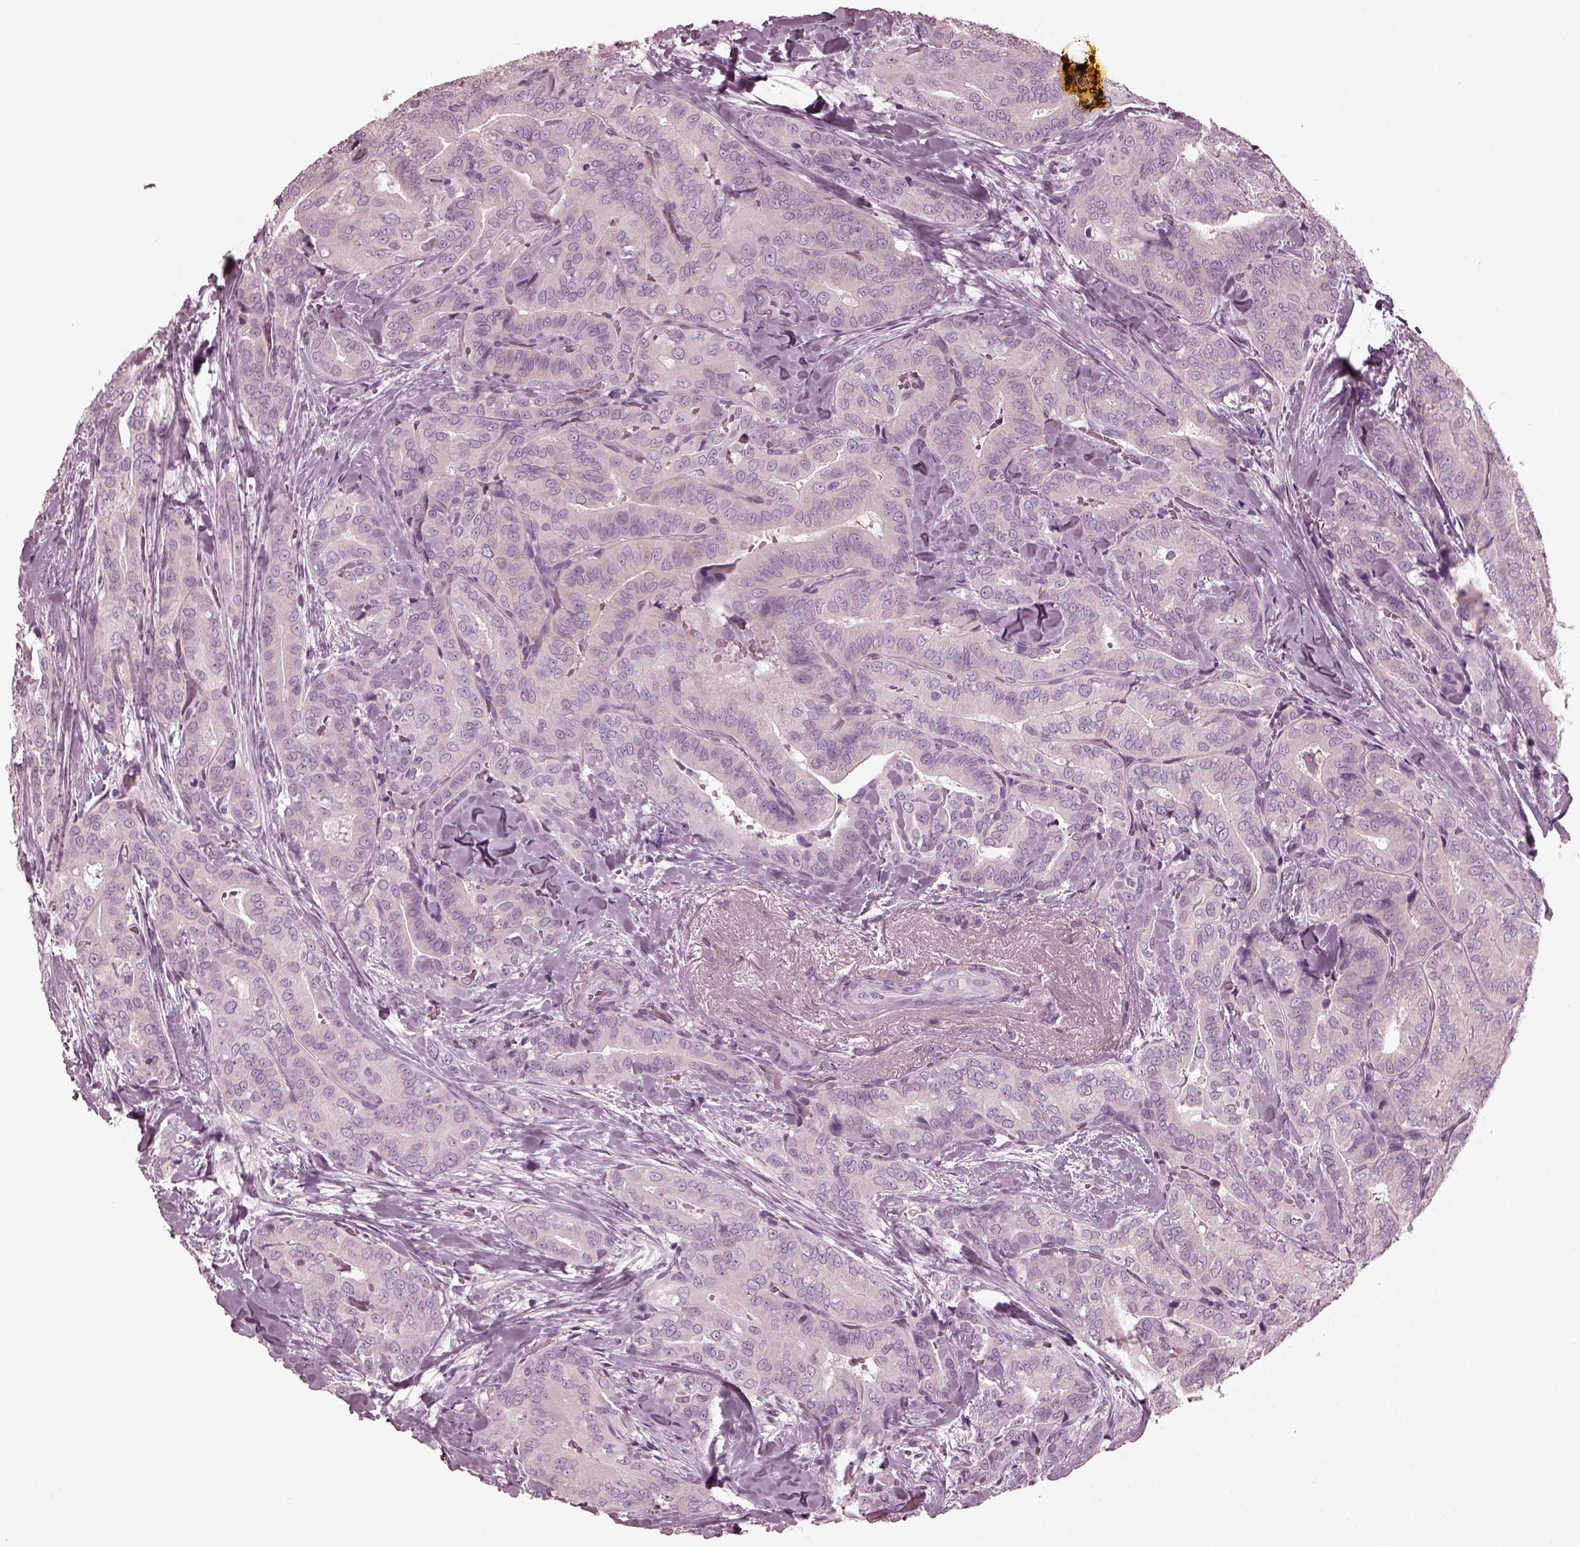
{"staining": {"intensity": "negative", "quantity": "none", "location": "none"}, "tissue": "thyroid cancer", "cell_type": "Tumor cells", "image_type": "cancer", "snomed": [{"axis": "morphology", "description": "Papillary adenocarcinoma, NOS"}, {"axis": "topography", "description": "Thyroid gland"}], "caption": "Tumor cells show no significant protein staining in thyroid cancer (papillary adenocarcinoma).", "gene": "GRM6", "patient": {"sex": "male", "age": 61}}